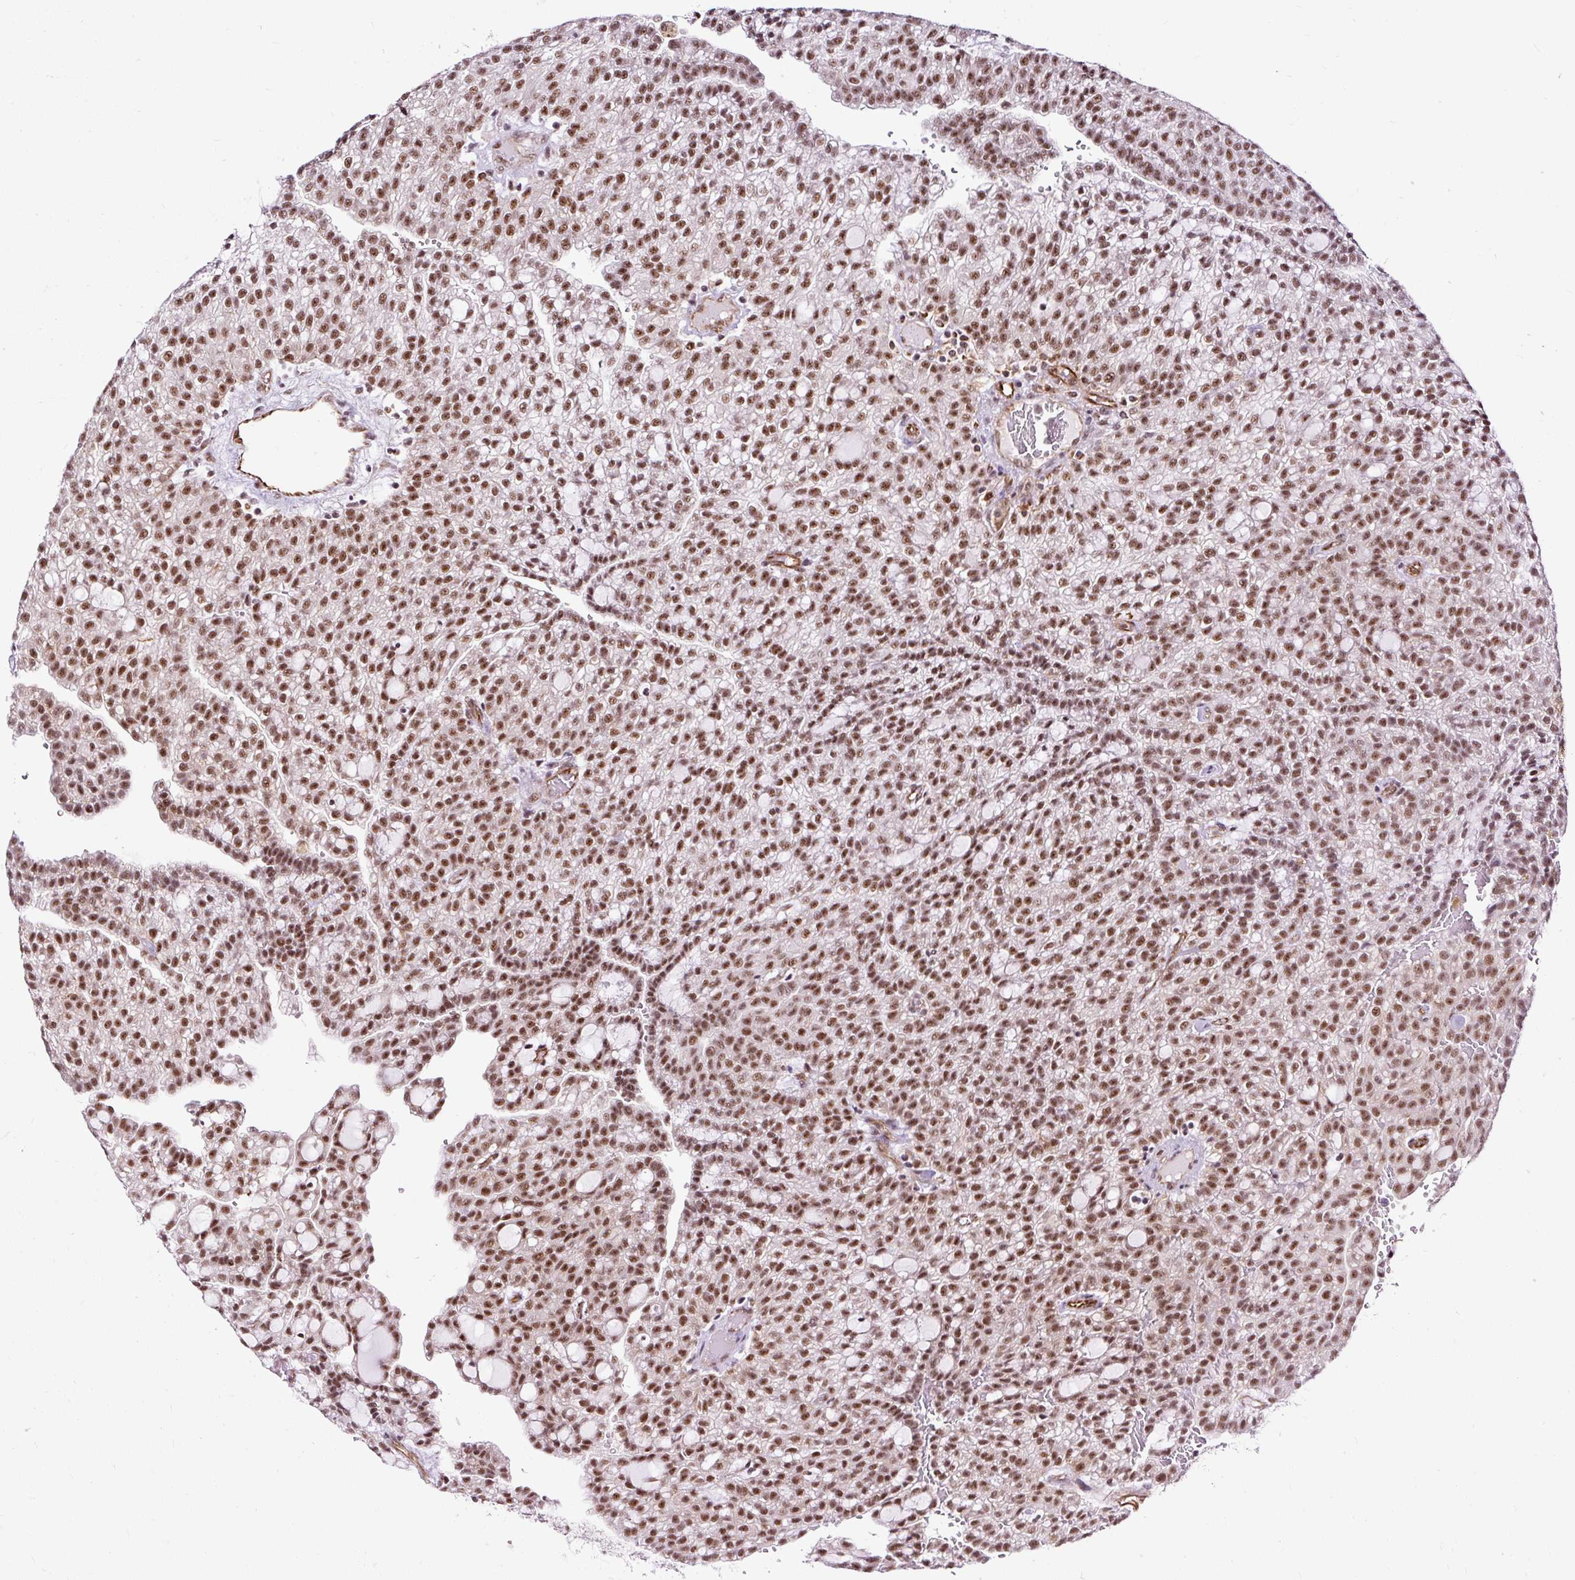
{"staining": {"intensity": "moderate", "quantity": ">75%", "location": "nuclear"}, "tissue": "renal cancer", "cell_type": "Tumor cells", "image_type": "cancer", "snomed": [{"axis": "morphology", "description": "Adenocarcinoma, NOS"}, {"axis": "topography", "description": "Kidney"}], "caption": "Renal cancer (adenocarcinoma) stained with a protein marker shows moderate staining in tumor cells.", "gene": "LUC7L2", "patient": {"sex": "male", "age": 63}}